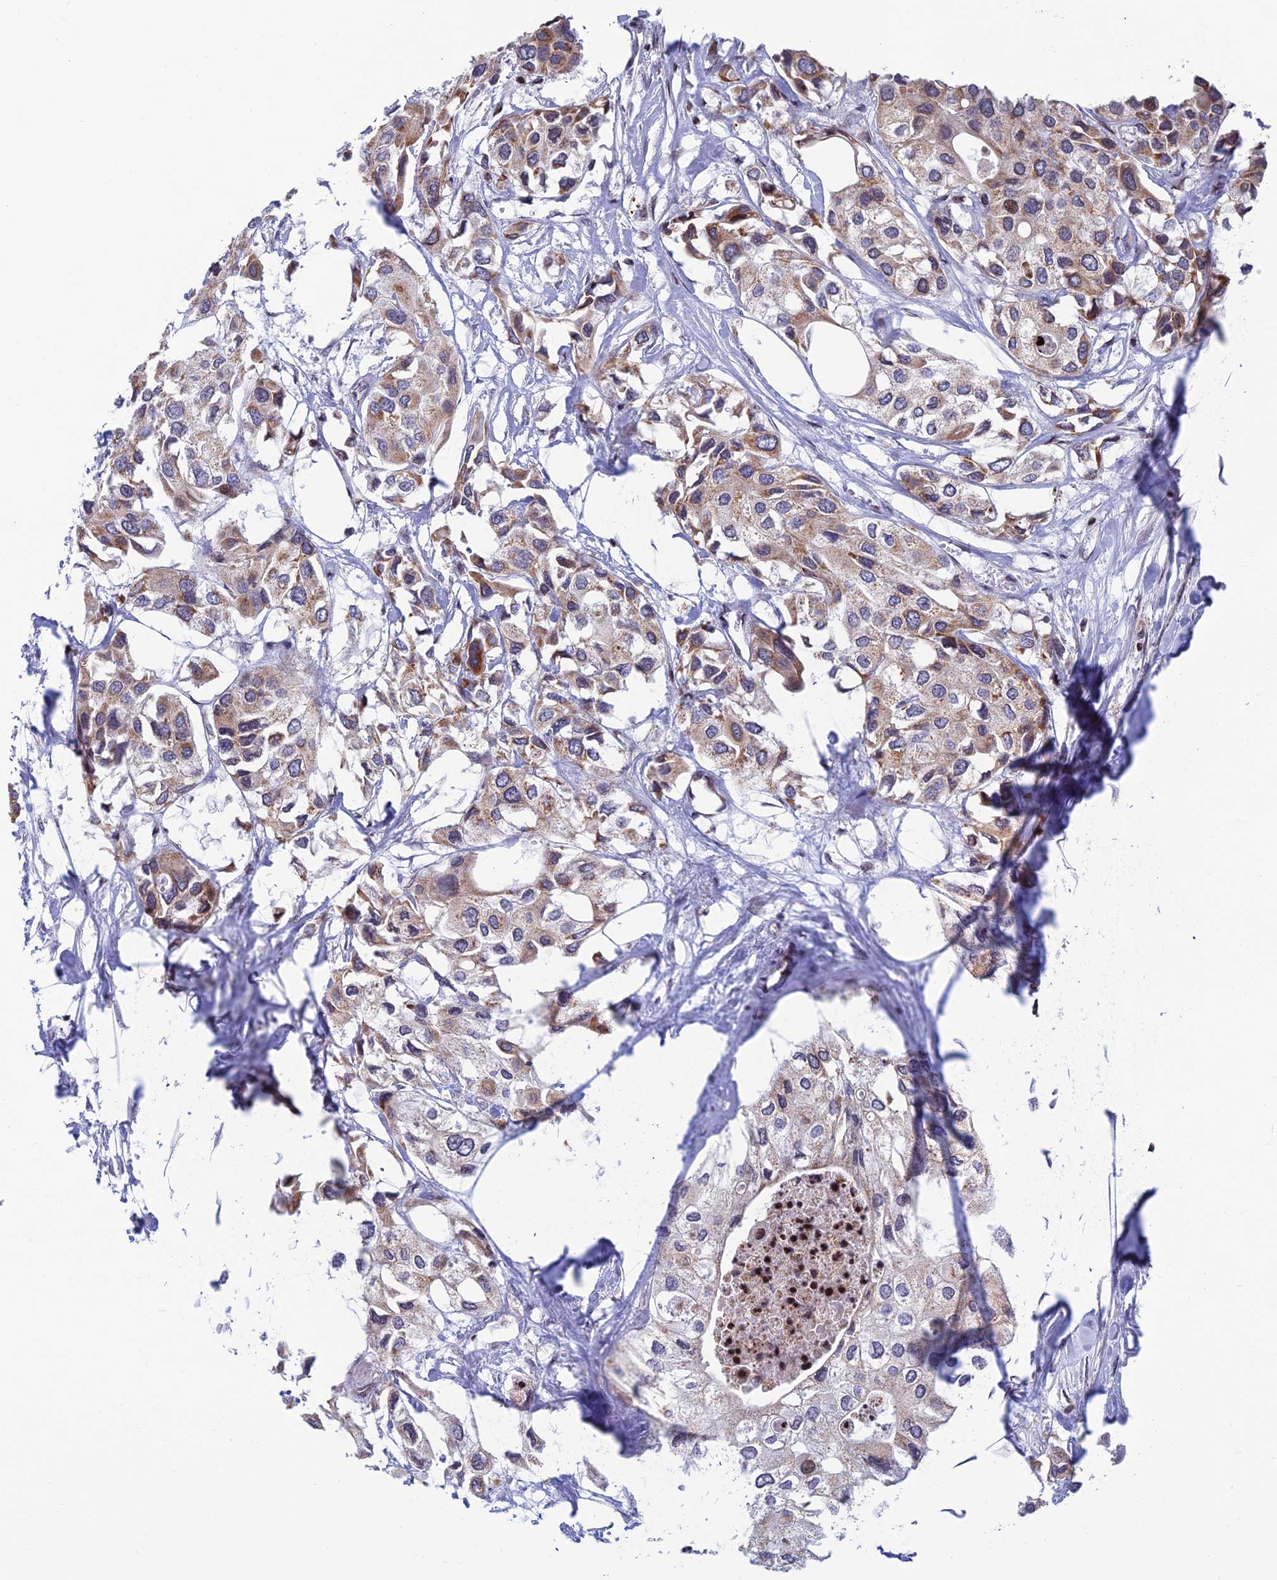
{"staining": {"intensity": "moderate", "quantity": ">75%", "location": "cytoplasmic/membranous"}, "tissue": "urothelial cancer", "cell_type": "Tumor cells", "image_type": "cancer", "snomed": [{"axis": "morphology", "description": "Urothelial carcinoma, High grade"}, {"axis": "topography", "description": "Urinary bladder"}], "caption": "Immunohistochemistry (IHC) of urothelial cancer demonstrates medium levels of moderate cytoplasmic/membranous staining in approximately >75% of tumor cells.", "gene": "AFF3", "patient": {"sex": "male", "age": 64}}